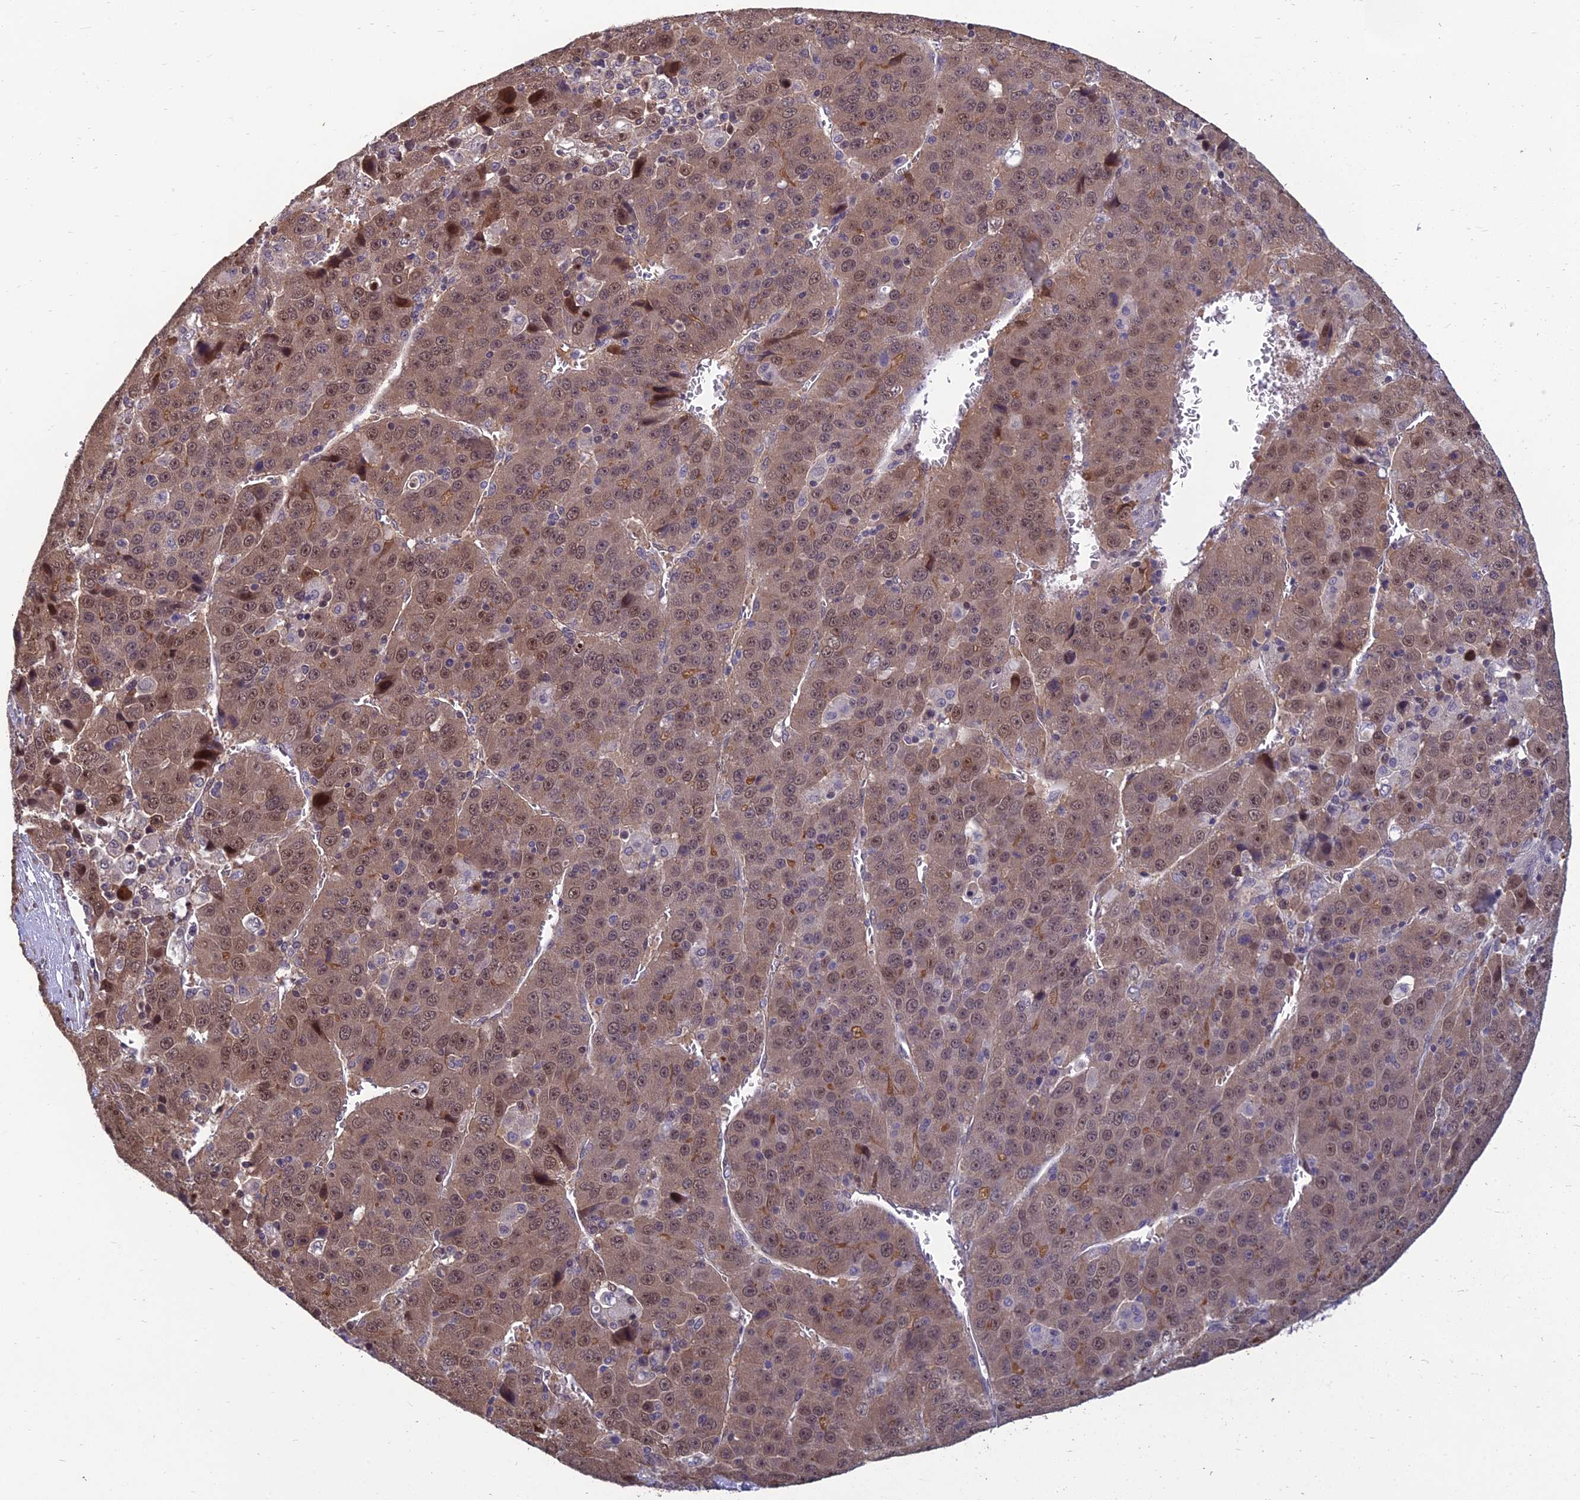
{"staining": {"intensity": "moderate", "quantity": ">75%", "location": "cytoplasmic/membranous,nuclear"}, "tissue": "liver cancer", "cell_type": "Tumor cells", "image_type": "cancer", "snomed": [{"axis": "morphology", "description": "Carcinoma, Hepatocellular, NOS"}, {"axis": "topography", "description": "Liver"}], "caption": "Immunohistochemical staining of human liver hepatocellular carcinoma demonstrates medium levels of moderate cytoplasmic/membranous and nuclear protein staining in approximately >75% of tumor cells. The staining was performed using DAB (3,3'-diaminobenzidine), with brown indicating positive protein expression. Nuclei are stained blue with hematoxylin.", "gene": "GRWD1", "patient": {"sex": "female", "age": 53}}